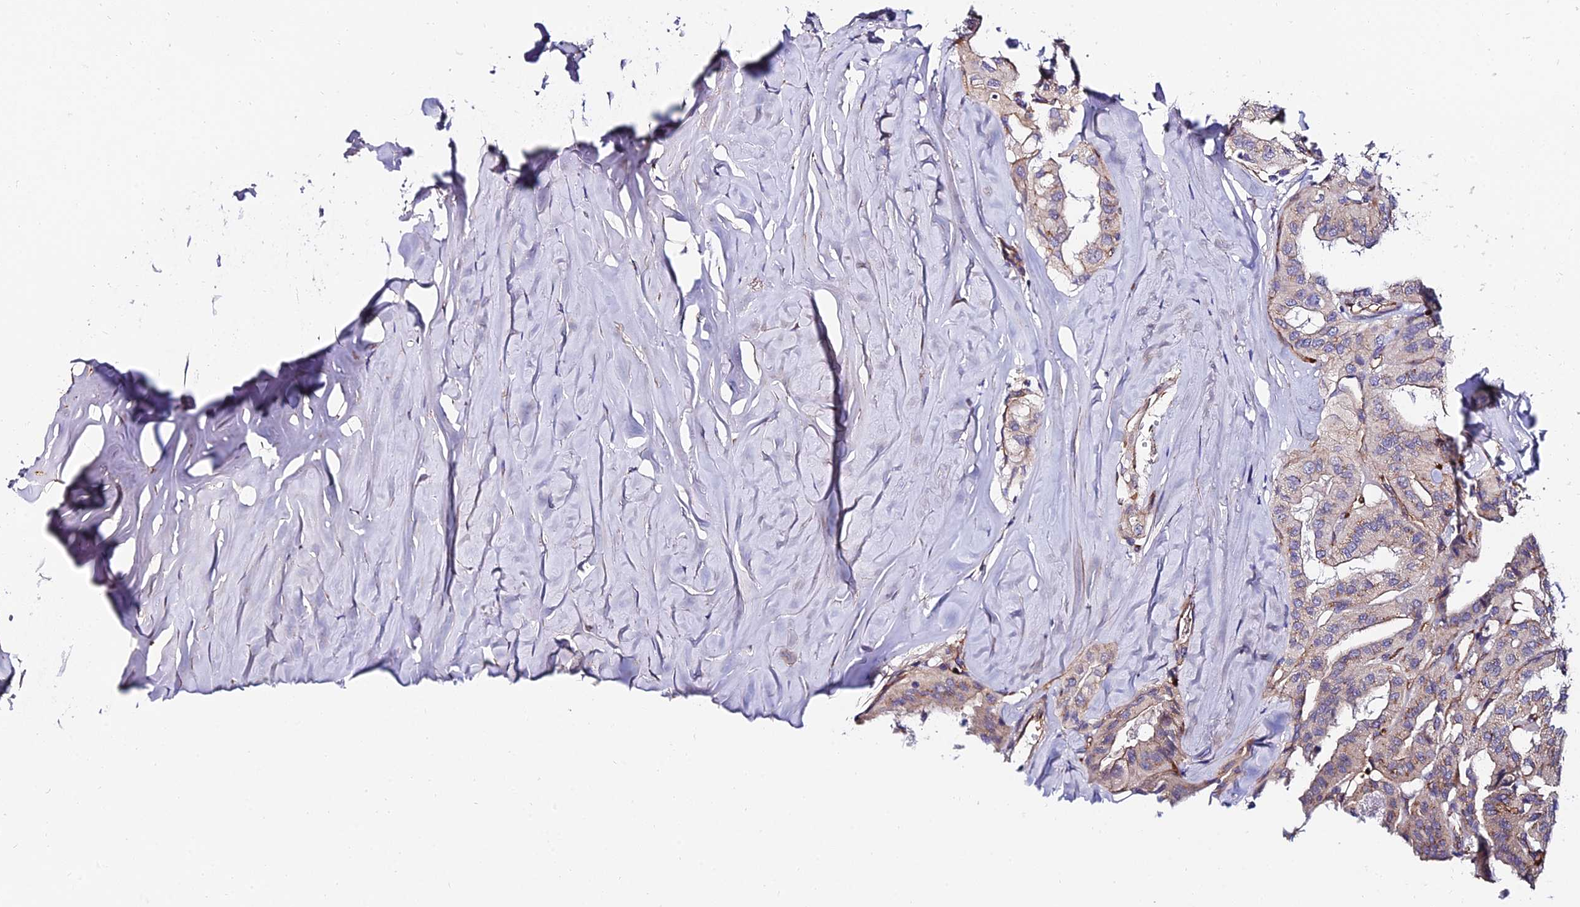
{"staining": {"intensity": "negative", "quantity": "none", "location": "none"}, "tissue": "thyroid cancer", "cell_type": "Tumor cells", "image_type": "cancer", "snomed": [{"axis": "morphology", "description": "Papillary adenocarcinoma, NOS"}, {"axis": "topography", "description": "Thyroid gland"}], "caption": "Thyroid cancer (papillary adenocarcinoma) was stained to show a protein in brown. There is no significant expression in tumor cells. The staining was performed using DAB to visualize the protein expression in brown, while the nuclei were stained in blue with hematoxylin (Magnification: 20x).", "gene": "ADGRF3", "patient": {"sex": "female", "age": 59}}